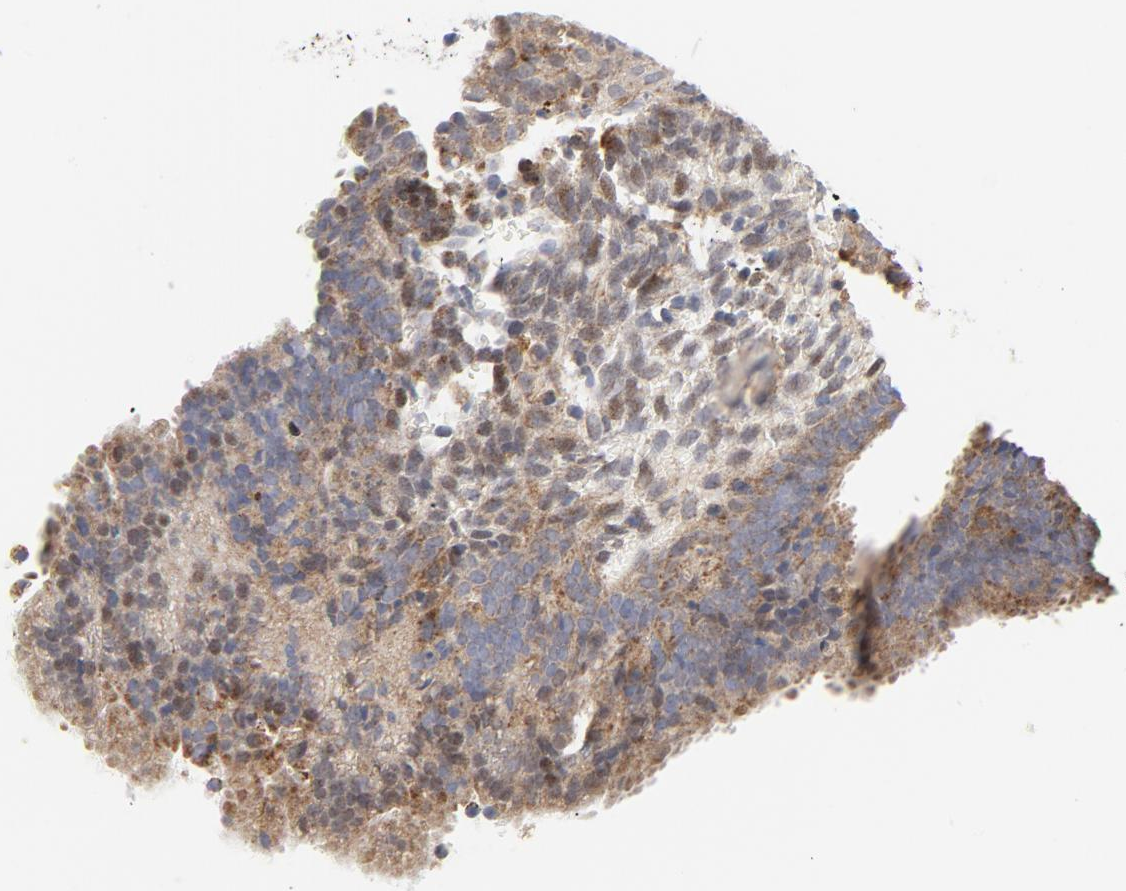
{"staining": {"intensity": "weak", "quantity": "25%-75%", "location": "cytoplasmic/membranous"}, "tissue": "endometrium", "cell_type": "Cells in endometrial stroma", "image_type": "normal", "snomed": [{"axis": "morphology", "description": "Normal tissue, NOS"}, {"axis": "topography", "description": "Endometrium"}], "caption": "Endometrium stained with a brown dye shows weak cytoplasmic/membranous positive expression in about 25%-75% of cells in endometrial stroma.", "gene": "RAPGEF4", "patient": {"sex": "female", "age": 57}}